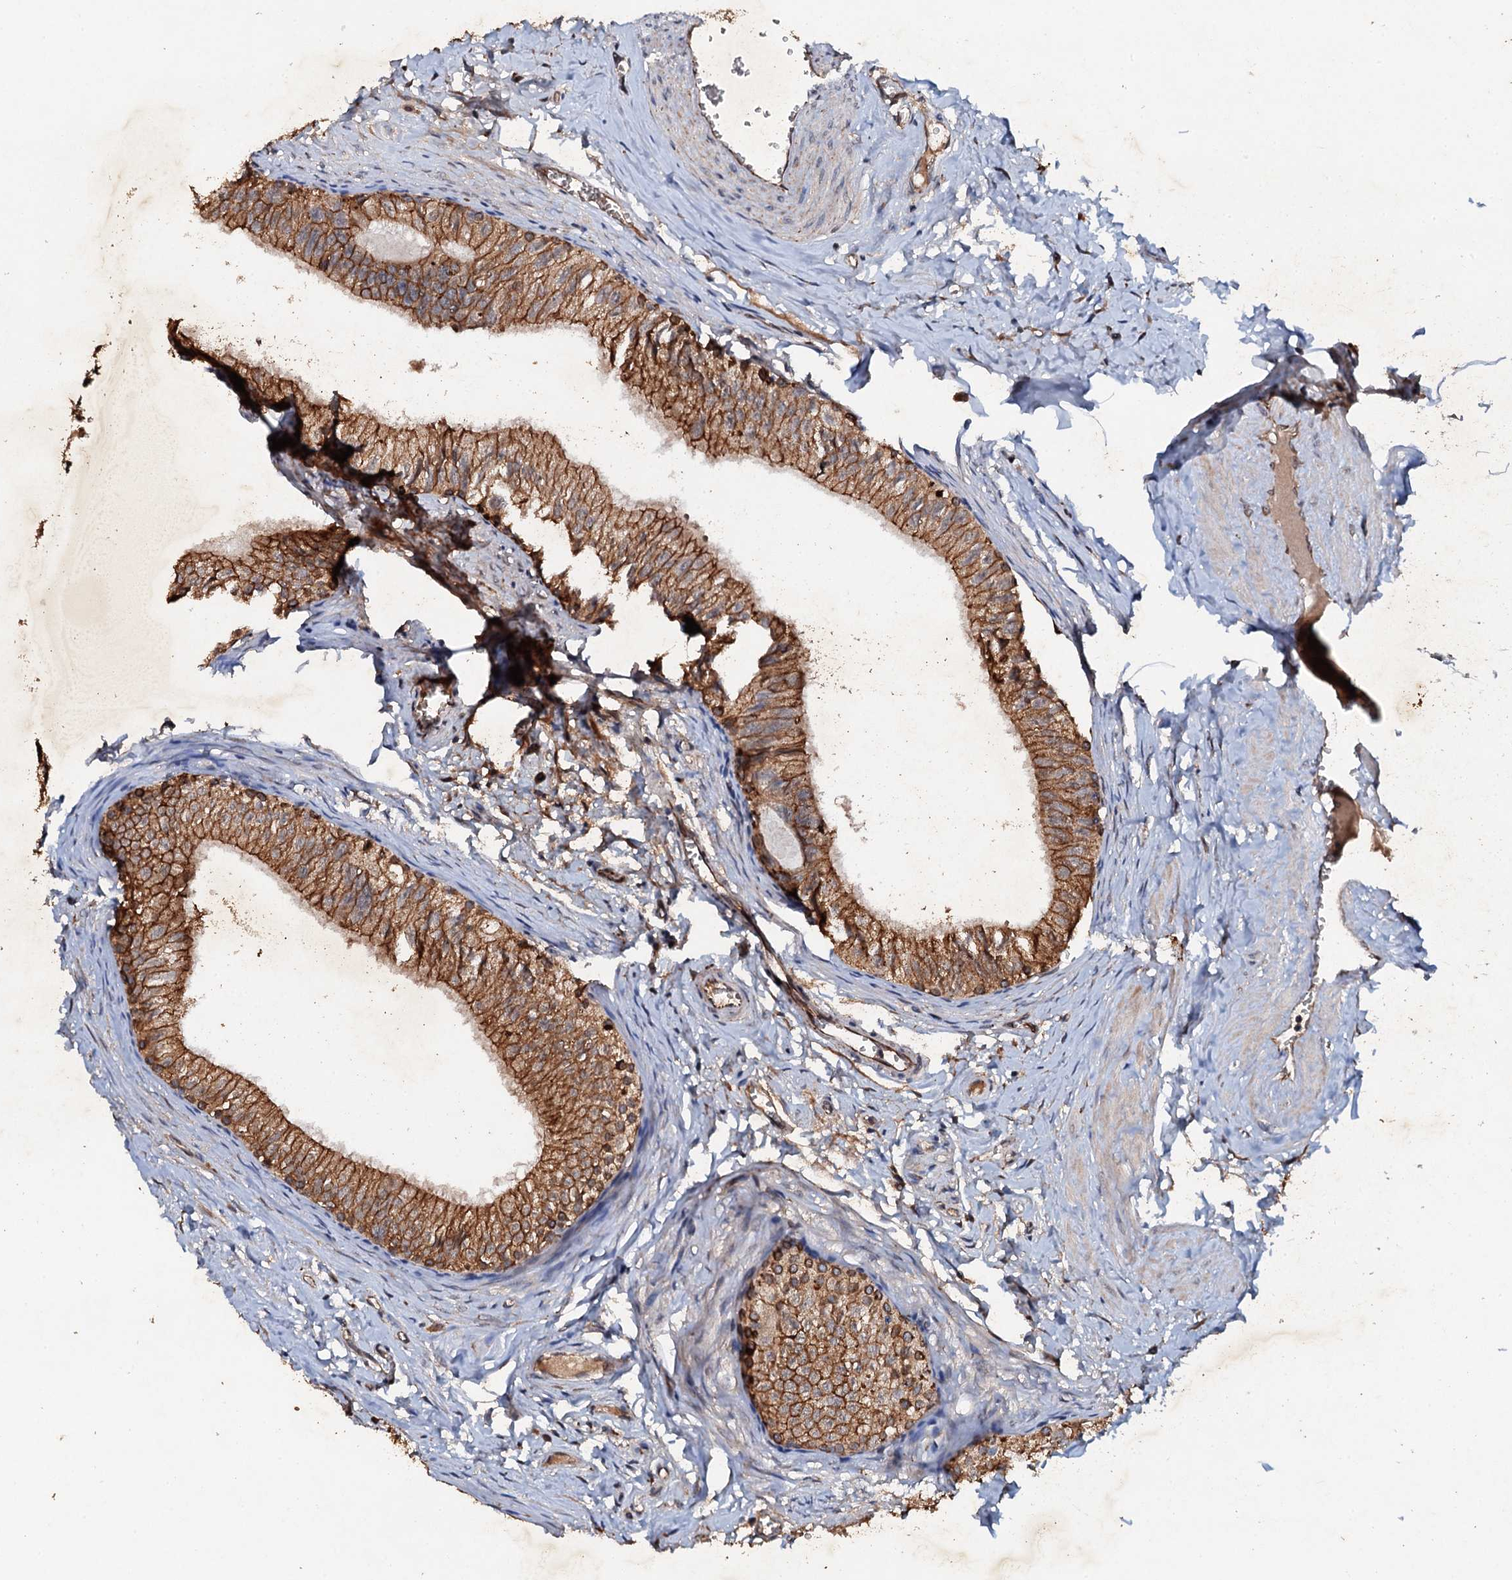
{"staining": {"intensity": "strong", "quantity": "25%-75%", "location": "cytoplasmic/membranous"}, "tissue": "epididymis", "cell_type": "Glandular cells", "image_type": "normal", "snomed": [{"axis": "morphology", "description": "Normal tissue, NOS"}, {"axis": "topography", "description": "Epididymis"}], "caption": "Immunohistochemistry (IHC) staining of benign epididymis, which exhibits high levels of strong cytoplasmic/membranous staining in about 25%-75% of glandular cells indicating strong cytoplasmic/membranous protein positivity. The staining was performed using DAB (3,3'-diaminobenzidine) (brown) for protein detection and nuclei were counterstained in hematoxylin (blue).", "gene": "ADAMTS10", "patient": {"sex": "male", "age": 42}}